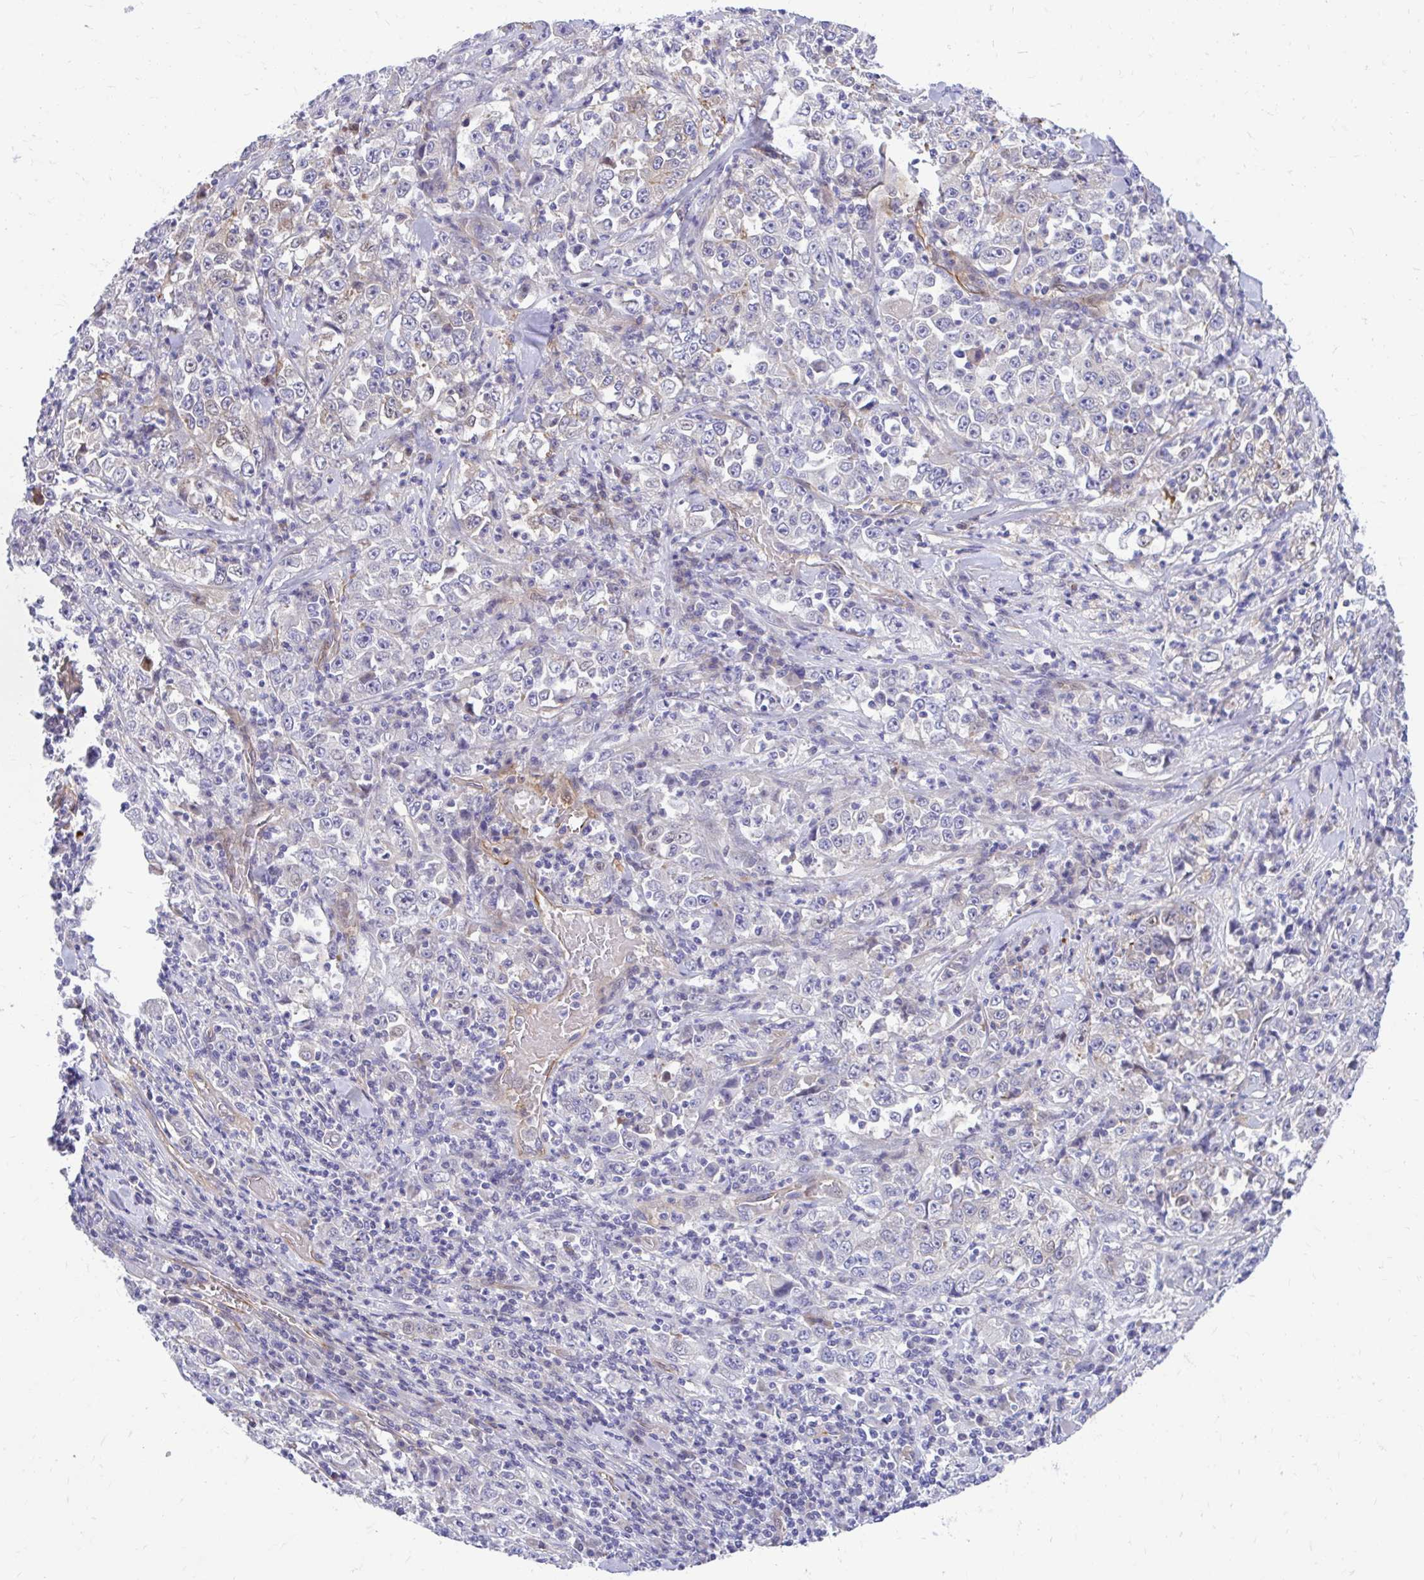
{"staining": {"intensity": "negative", "quantity": "none", "location": "none"}, "tissue": "stomach cancer", "cell_type": "Tumor cells", "image_type": "cancer", "snomed": [{"axis": "morphology", "description": "Normal tissue, NOS"}, {"axis": "morphology", "description": "Adenocarcinoma, NOS"}, {"axis": "topography", "description": "Stomach, upper"}, {"axis": "topography", "description": "Stomach"}], "caption": "An image of adenocarcinoma (stomach) stained for a protein displays no brown staining in tumor cells.", "gene": "ESPNL", "patient": {"sex": "male", "age": 59}}